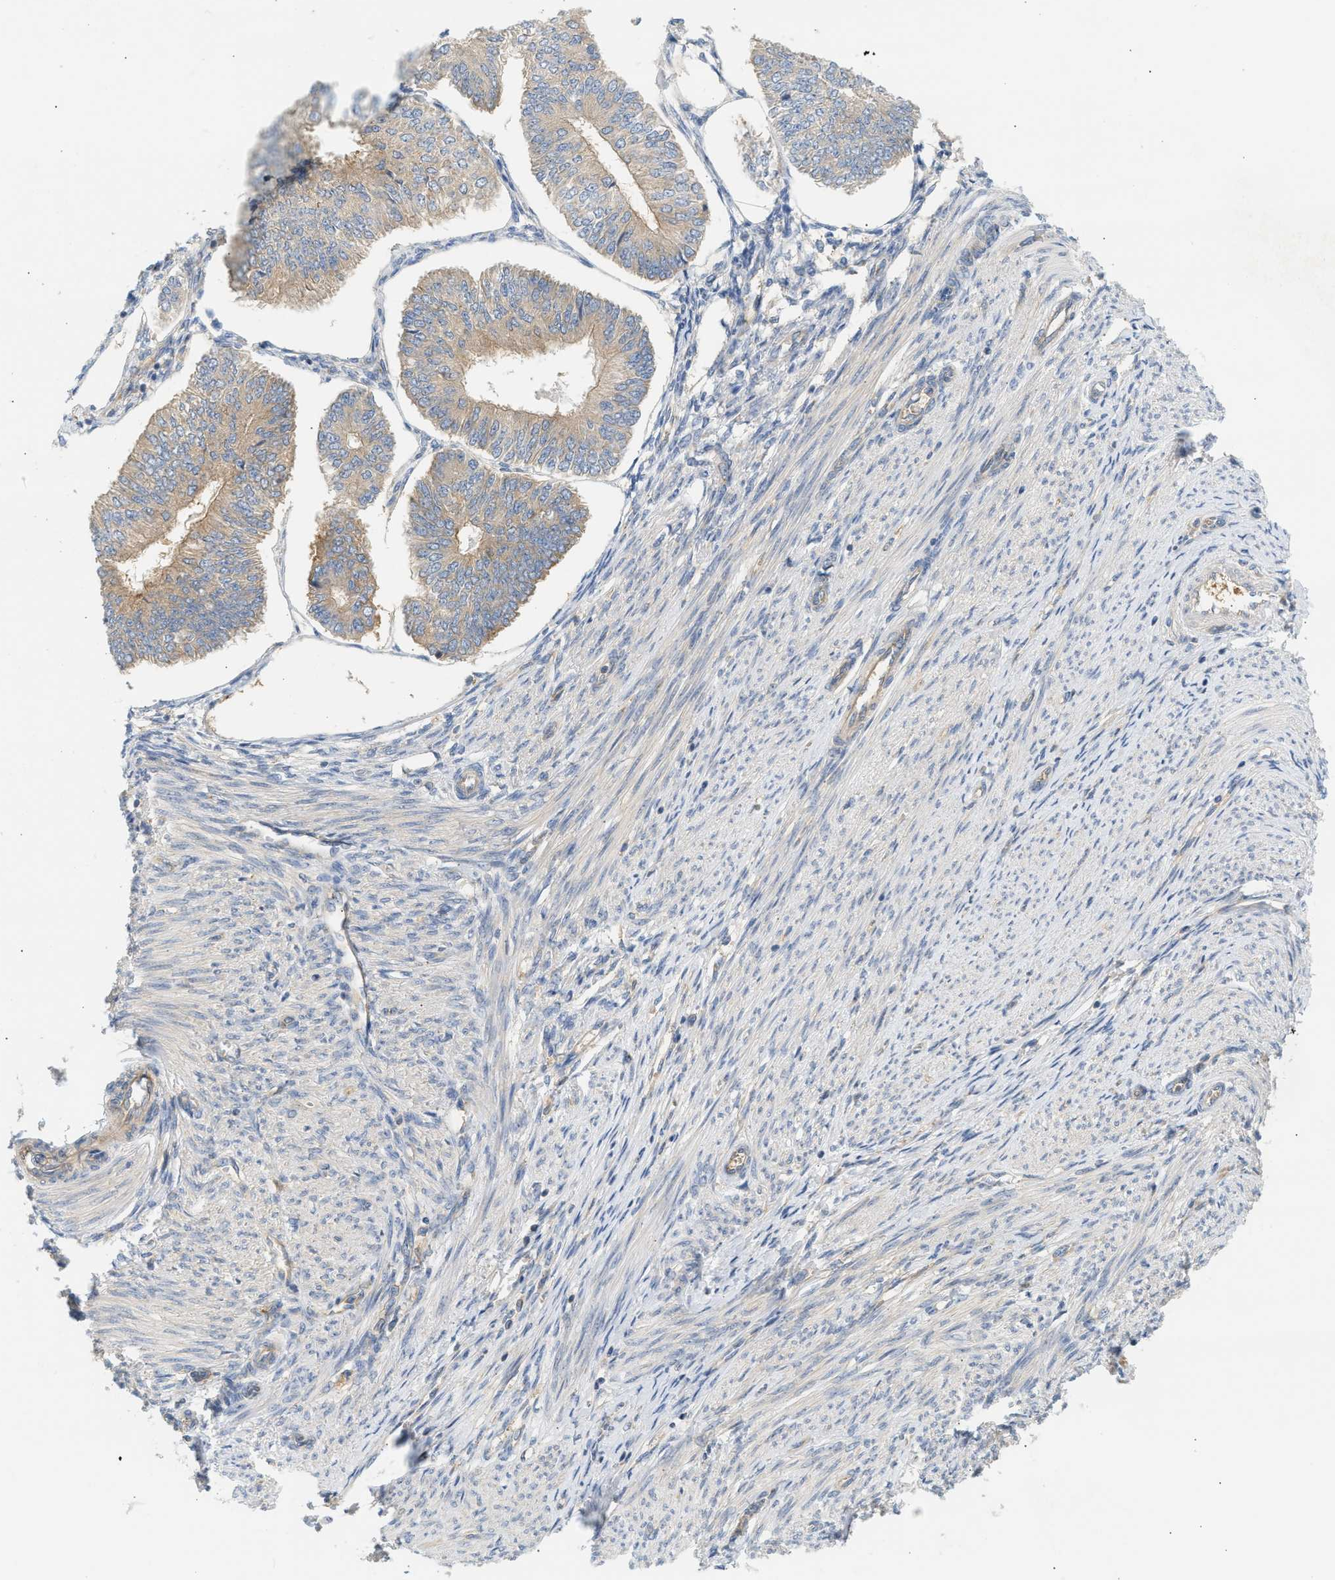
{"staining": {"intensity": "weak", "quantity": ">75%", "location": "cytoplasmic/membranous"}, "tissue": "endometrial cancer", "cell_type": "Tumor cells", "image_type": "cancer", "snomed": [{"axis": "morphology", "description": "Adenocarcinoma, NOS"}, {"axis": "topography", "description": "Endometrium"}], "caption": "This image shows IHC staining of endometrial cancer, with low weak cytoplasmic/membranous staining in about >75% of tumor cells.", "gene": "PAFAH1B1", "patient": {"sex": "female", "age": 58}}